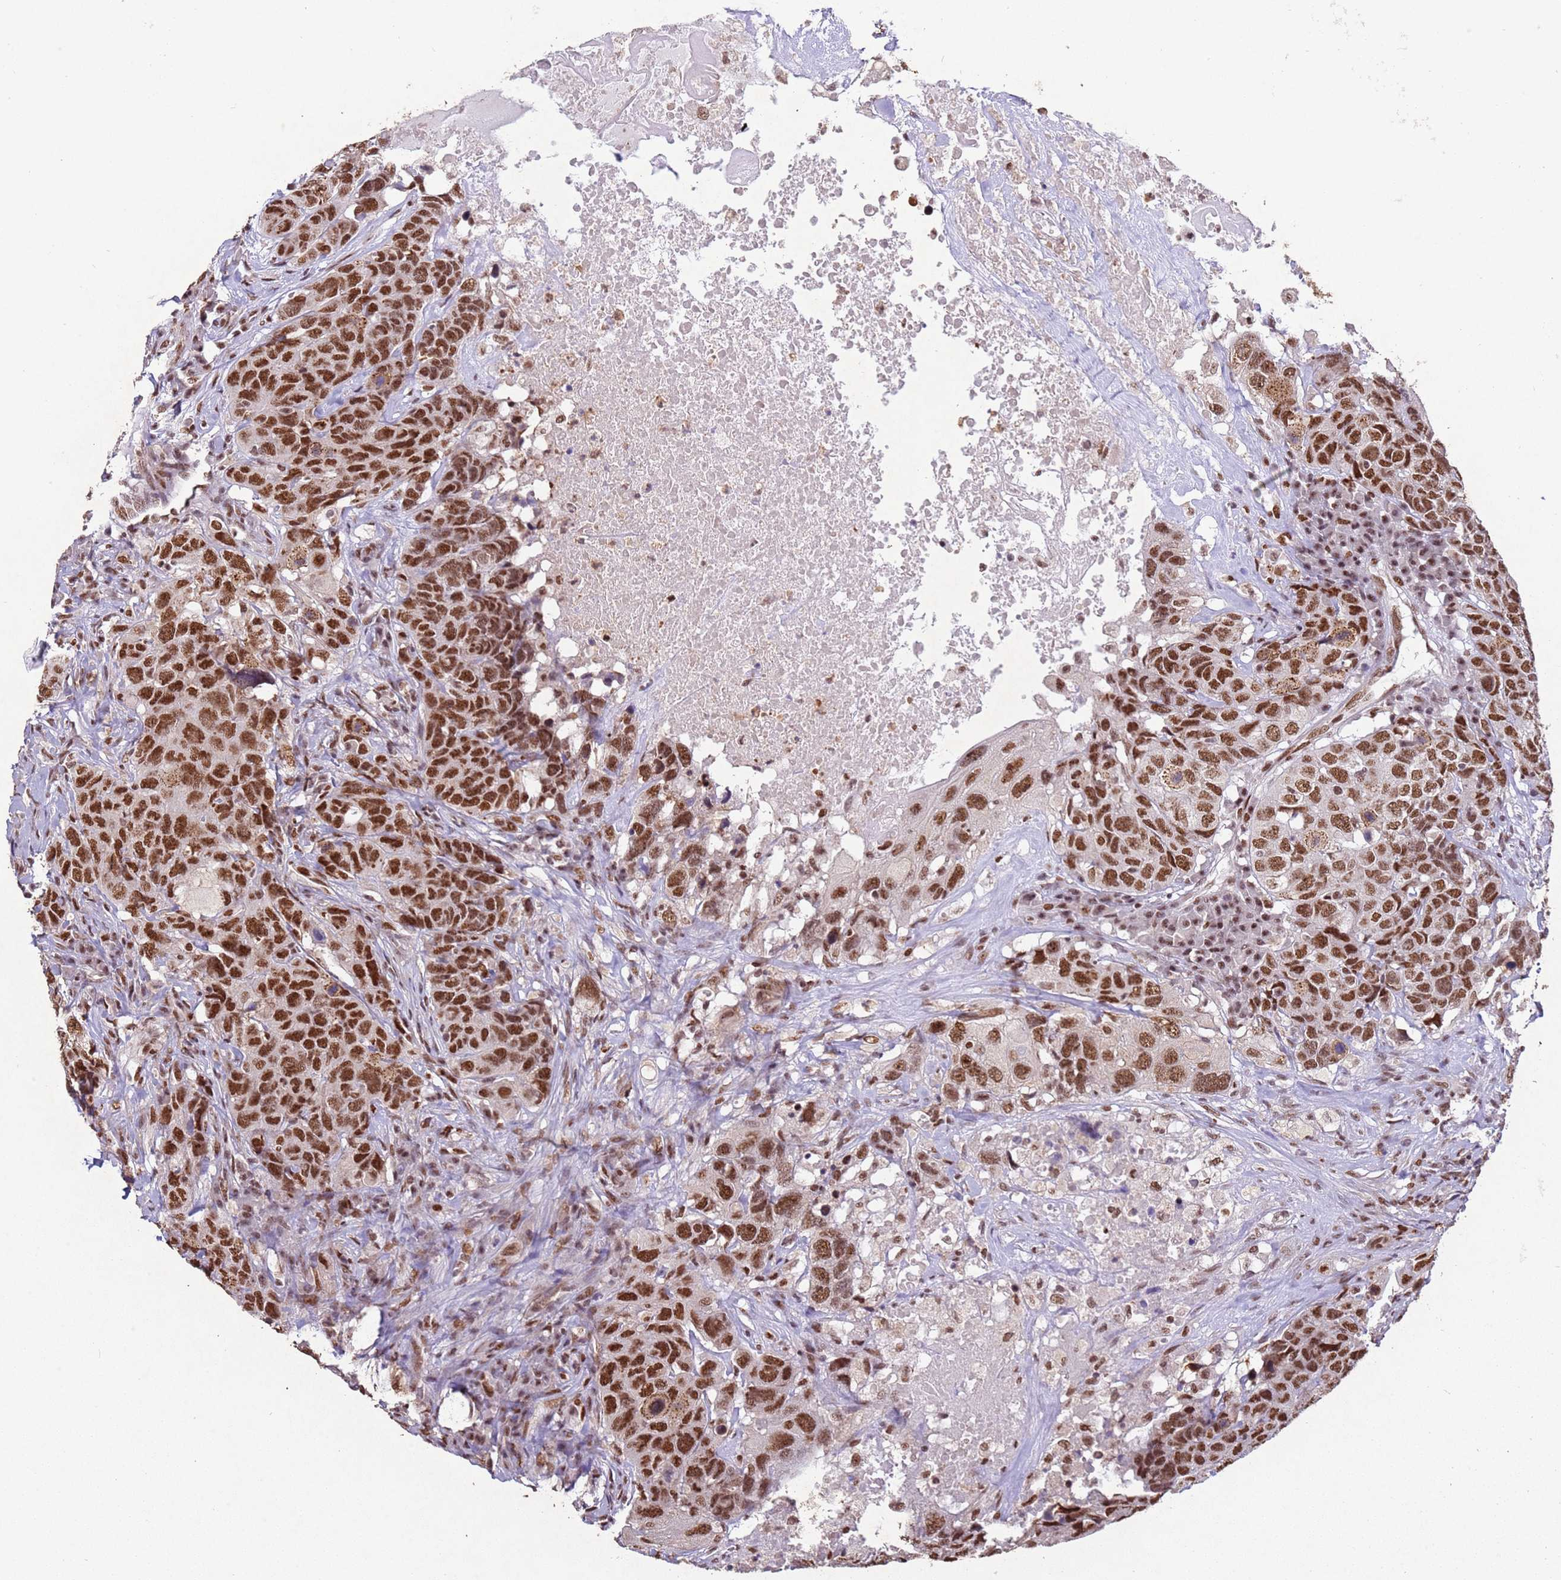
{"staining": {"intensity": "strong", "quantity": ">75%", "location": "nuclear"}, "tissue": "head and neck cancer", "cell_type": "Tumor cells", "image_type": "cancer", "snomed": [{"axis": "morphology", "description": "Squamous cell carcinoma, NOS"}, {"axis": "topography", "description": "Head-Neck"}], "caption": "IHC (DAB) staining of human head and neck squamous cell carcinoma shows strong nuclear protein expression in approximately >75% of tumor cells.", "gene": "ESF1", "patient": {"sex": "male", "age": 66}}